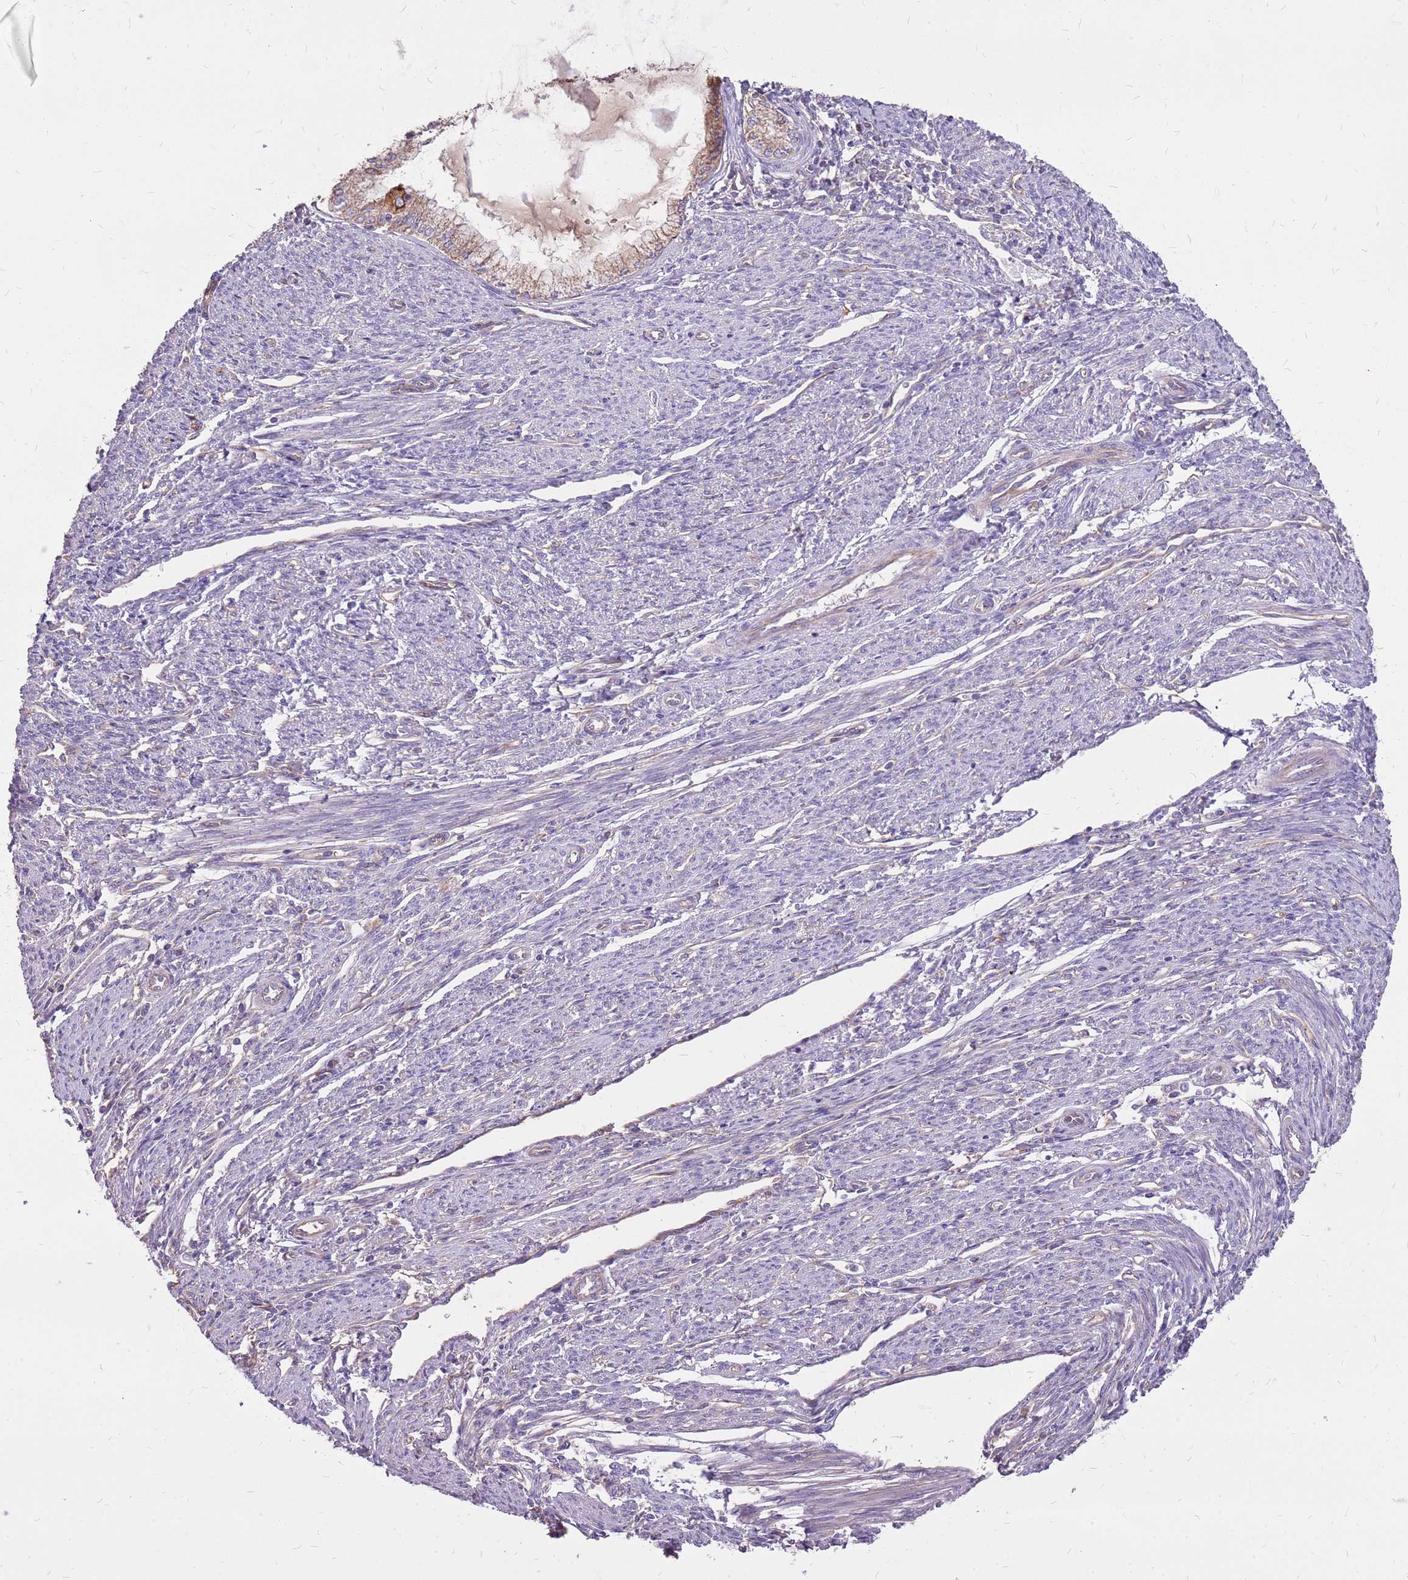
{"staining": {"intensity": "moderate", "quantity": "<25%", "location": "cytoplasmic/membranous"}, "tissue": "endometrial cancer", "cell_type": "Tumor cells", "image_type": "cancer", "snomed": [{"axis": "morphology", "description": "Adenocarcinoma, NOS"}, {"axis": "topography", "description": "Endometrium"}], "caption": "A brown stain labels moderate cytoplasmic/membranous positivity of a protein in human endometrial adenocarcinoma tumor cells.", "gene": "WASHC4", "patient": {"sex": "female", "age": 79}}